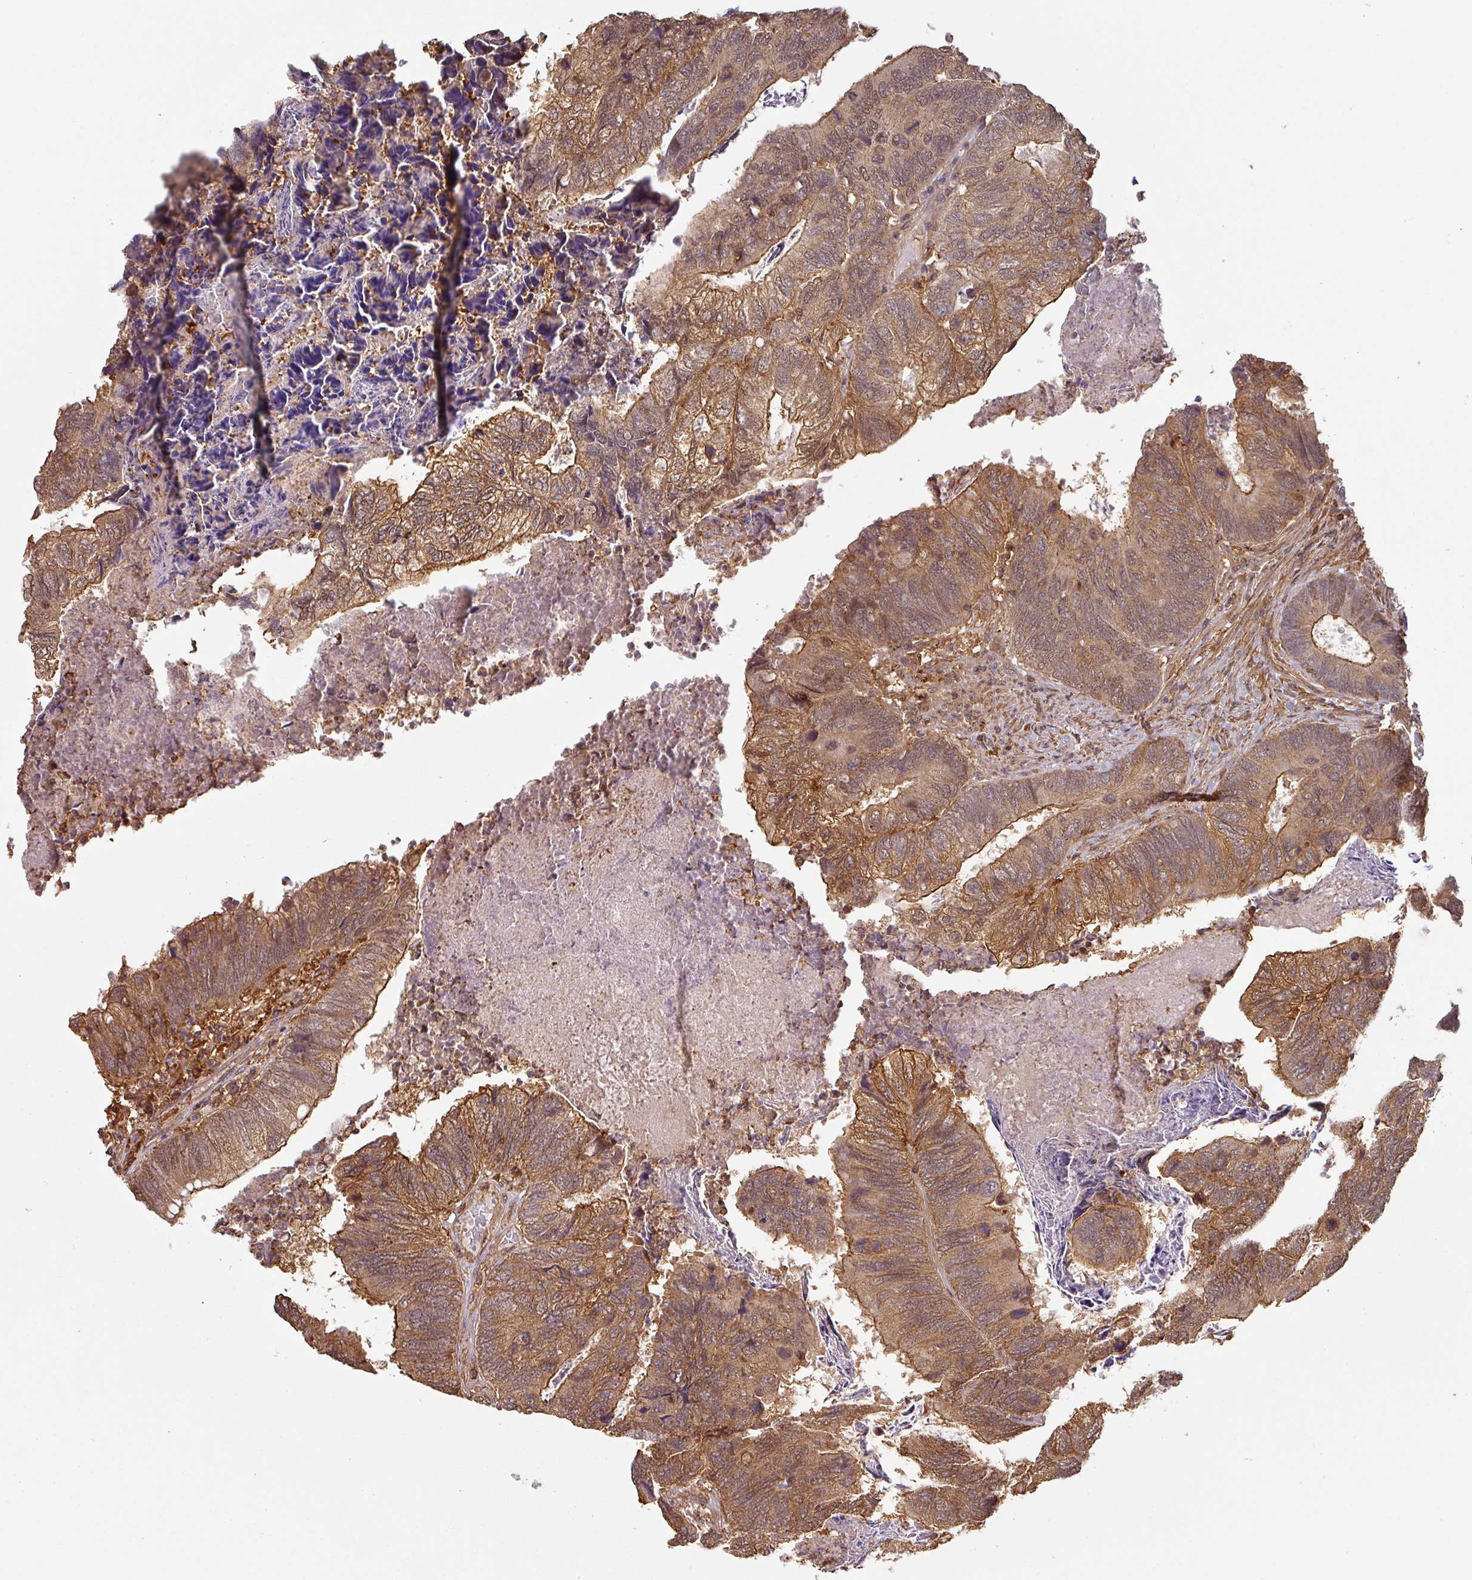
{"staining": {"intensity": "moderate", "quantity": ">75%", "location": "cytoplasmic/membranous,nuclear"}, "tissue": "colorectal cancer", "cell_type": "Tumor cells", "image_type": "cancer", "snomed": [{"axis": "morphology", "description": "Adenocarcinoma, NOS"}, {"axis": "topography", "description": "Colon"}], "caption": "Human colorectal adenocarcinoma stained with a protein marker displays moderate staining in tumor cells.", "gene": "ZNF322", "patient": {"sex": "female", "age": 67}}